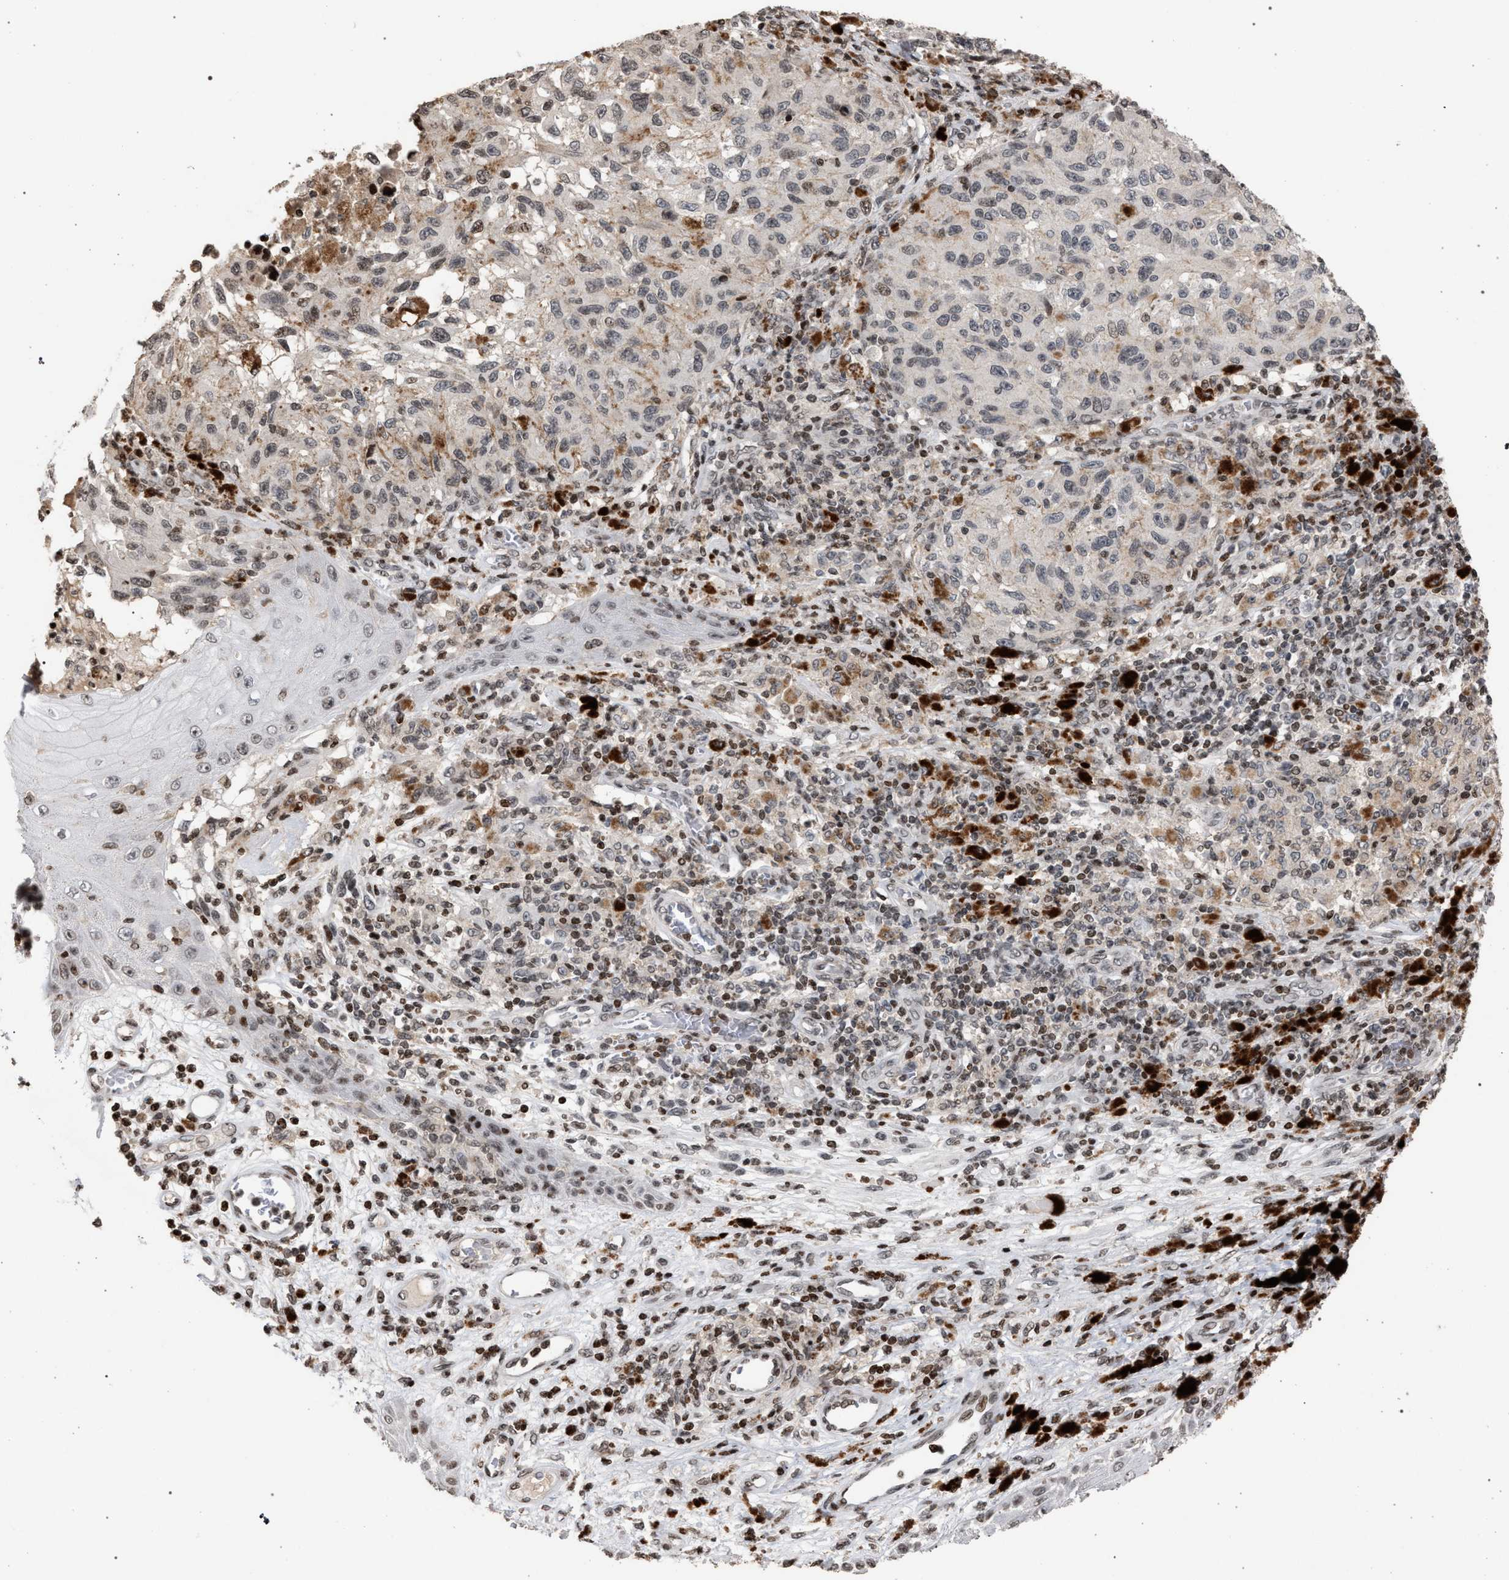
{"staining": {"intensity": "weak", "quantity": "25%-75%", "location": "nuclear"}, "tissue": "melanoma", "cell_type": "Tumor cells", "image_type": "cancer", "snomed": [{"axis": "morphology", "description": "Malignant melanoma, NOS"}, {"axis": "topography", "description": "Skin"}], "caption": "The photomicrograph displays a brown stain indicating the presence of a protein in the nuclear of tumor cells in malignant melanoma.", "gene": "FOXD3", "patient": {"sex": "female", "age": 73}}